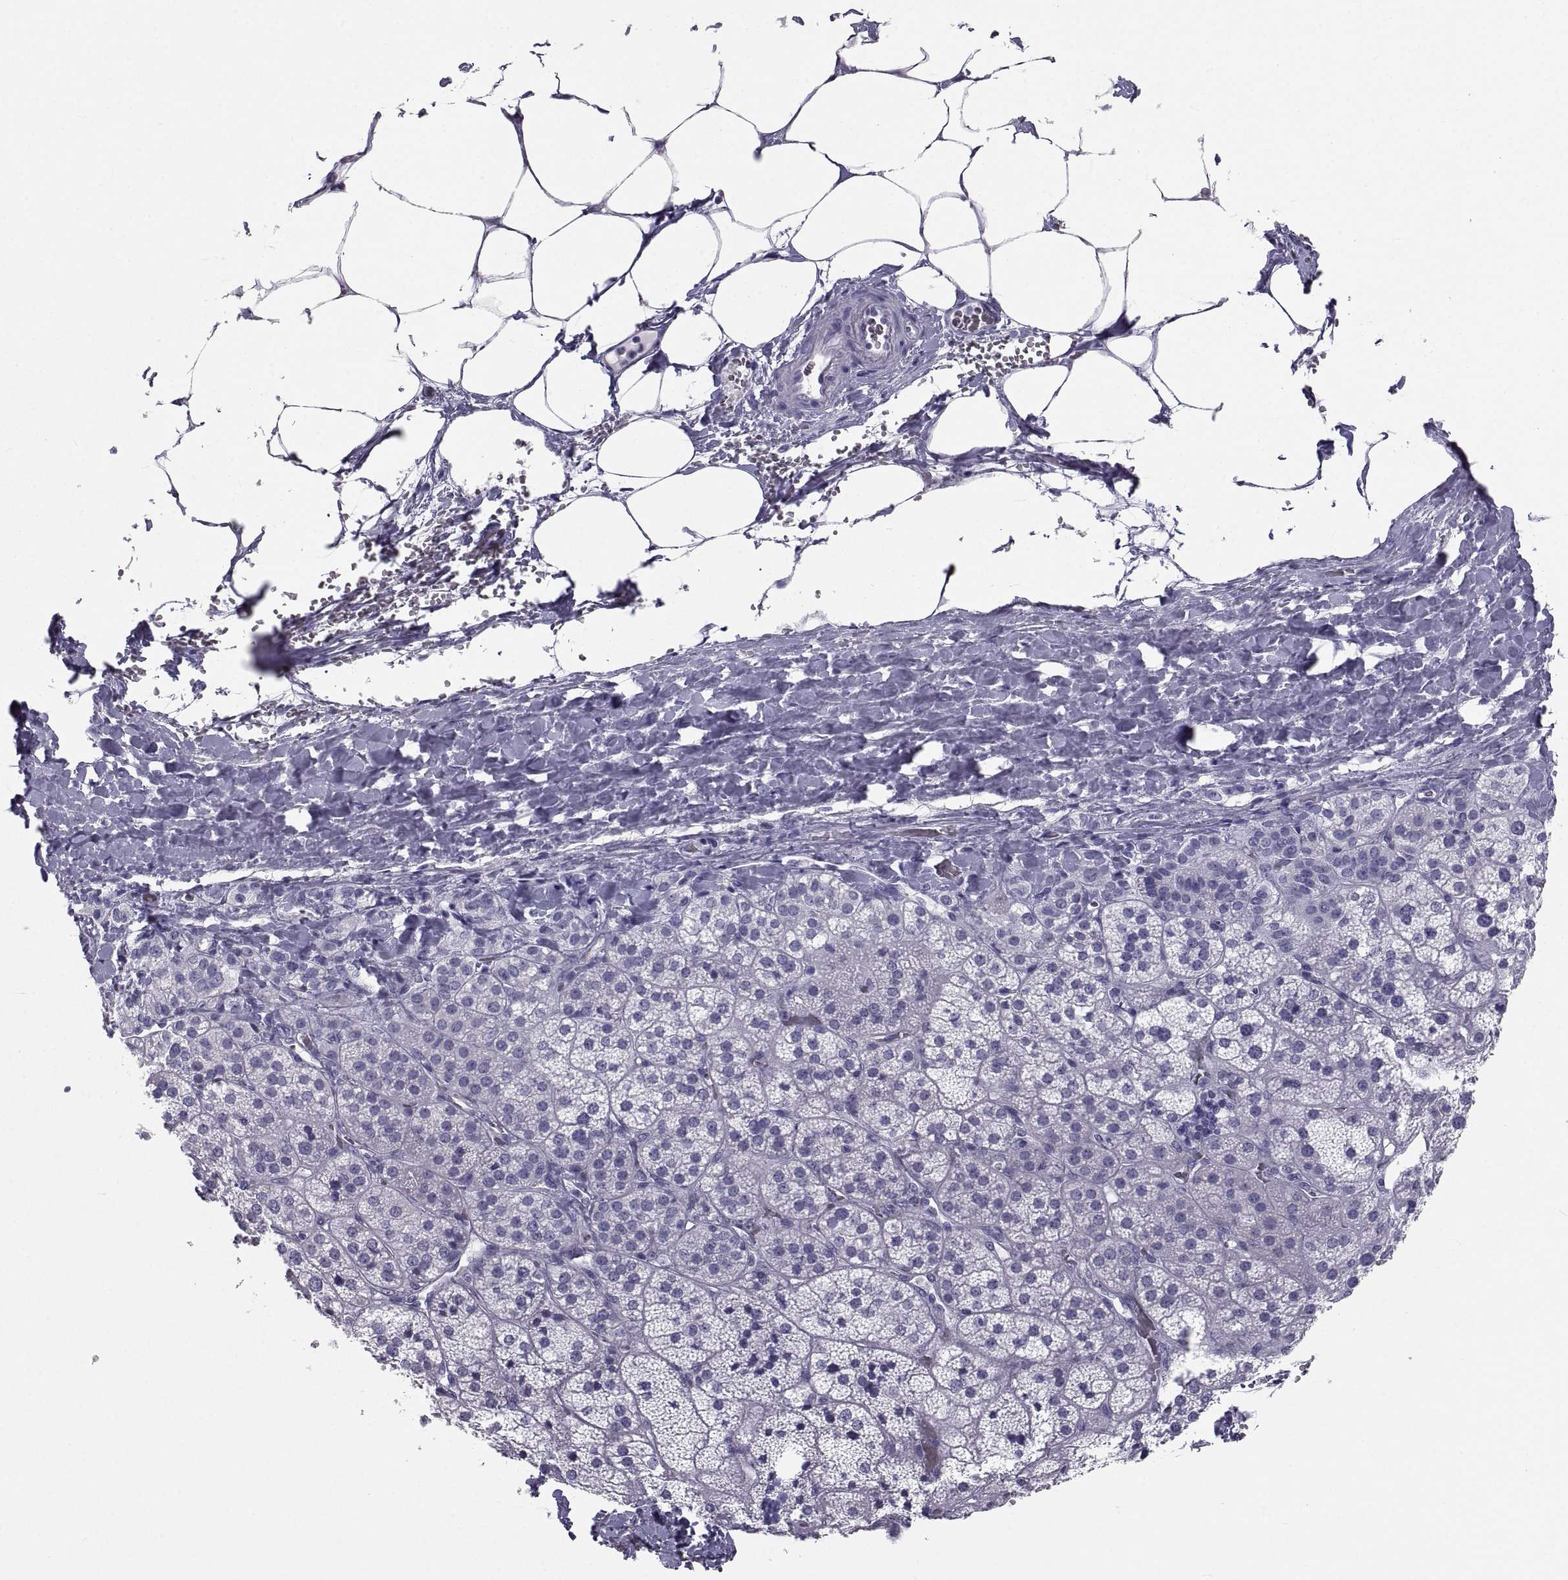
{"staining": {"intensity": "strong", "quantity": "<25%", "location": "cytoplasmic/membranous"}, "tissue": "adrenal gland", "cell_type": "Glandular cells", "image_type": "normal", "snomed": [{"axis": "morphology", "description": "Normal tissue, NOS"}, {"axis": "topography", "description": "Adrenal gland"}], "caption": "Human adrenal gland stained with a brown dye shows strong cytoplasmic/membranous positive positivity in approximately <25% of glandular cells.", "gene": "PCSK1N", "patient": {"sex": "male", "age": 57}}